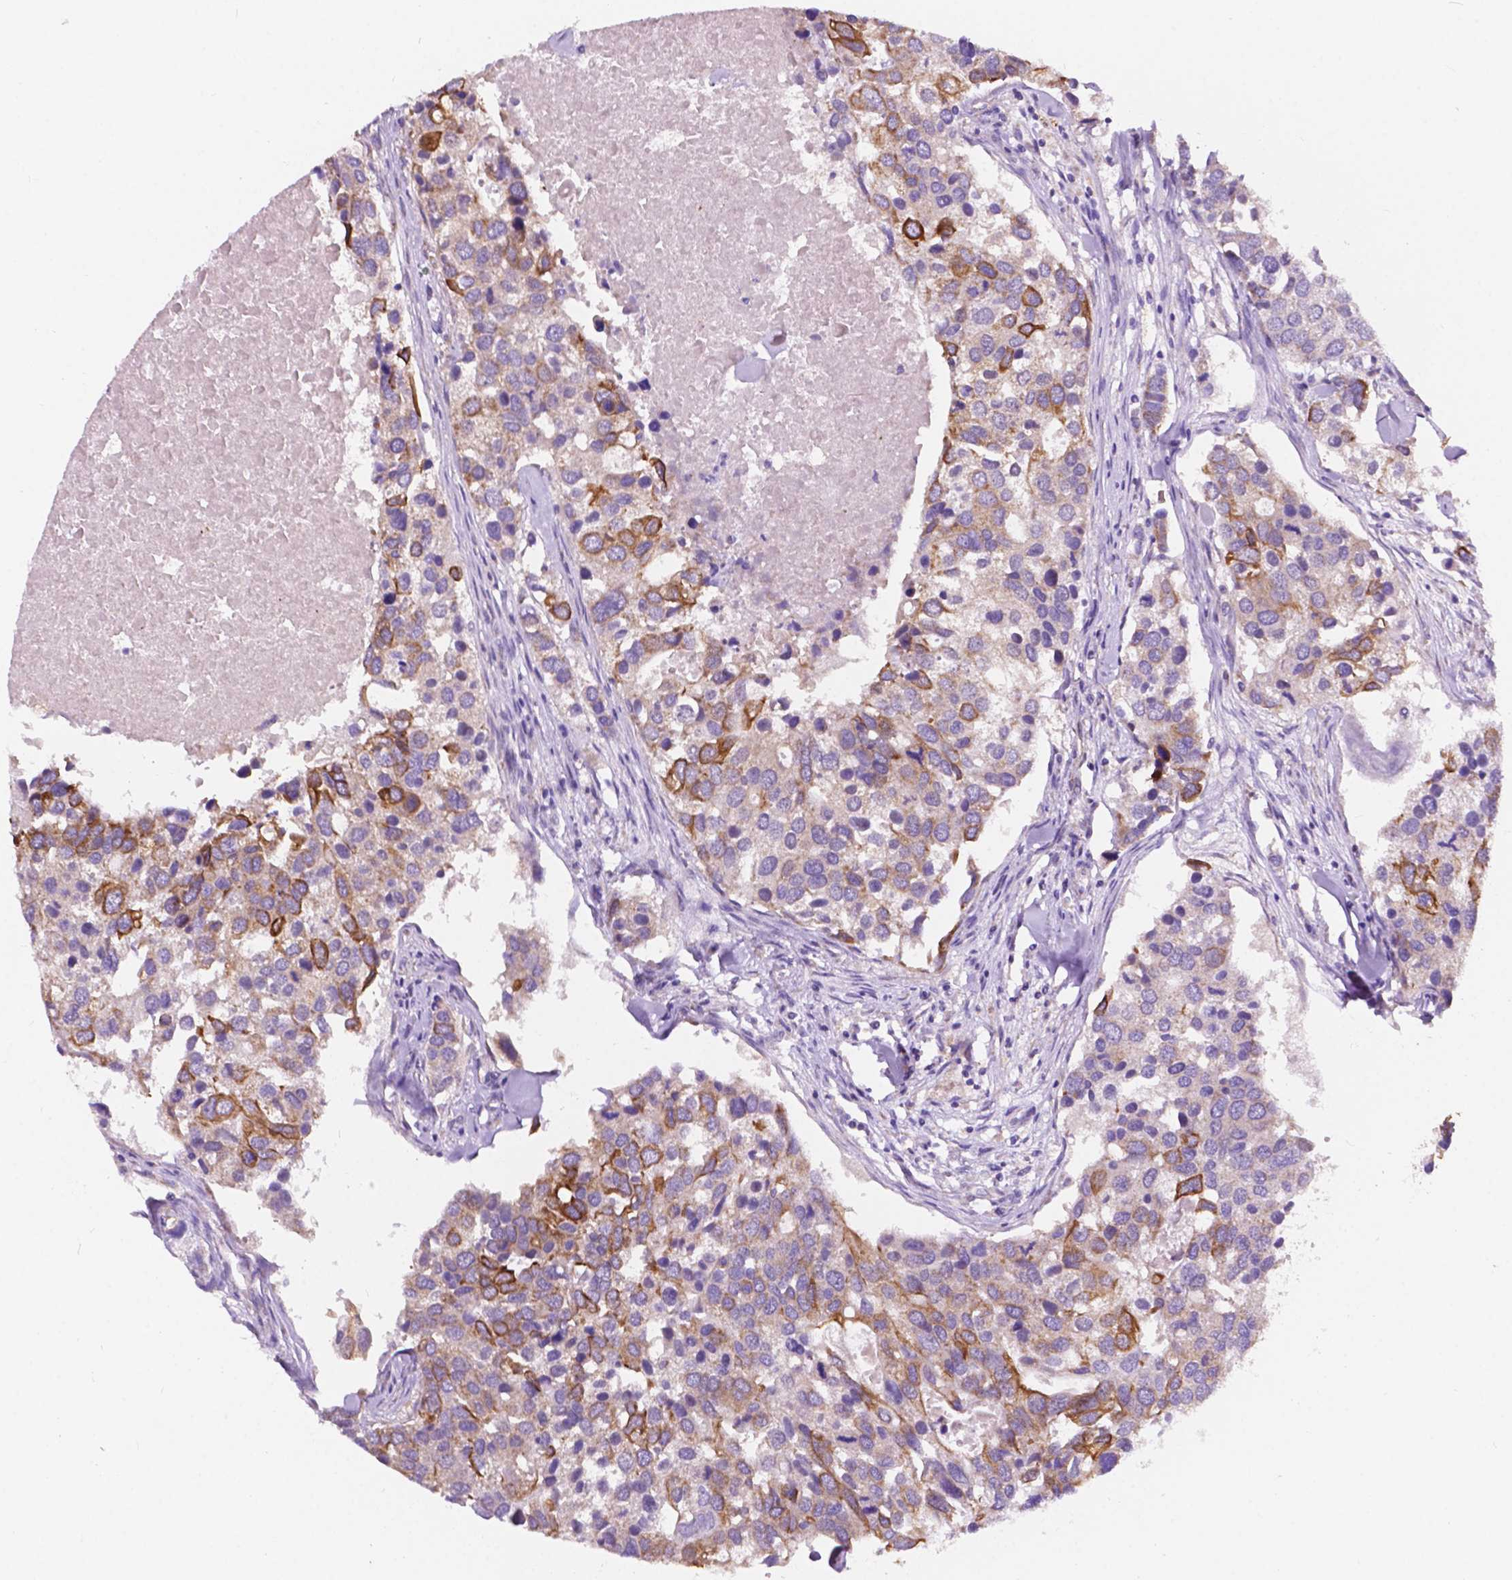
{"staining": {"intensity": "moderate", "quantity": "25%-75%", "location": "cytoplasmic/membranous"}, "tissue": "breast cancer", "cell_type": "Tumor cells", "image_type": "cancer", "snomed": [{"axis": "morphology", "description": "Duct carcinoma"}, {"axis": "topography", "description": "Breast"}], "caption": "Protein staining exhibits moderate cytoplasmic/membranous positivity in about 25%-75% of tumor cells in breast cancer (infiltrating ductal carcinoma). (DAB (3,3'-diaminobenzidine) IHC, brown staining for protein, blue staining for nuclei).", "gene": "TRPV5", "patient": {"sex": "female", "age": 83}}